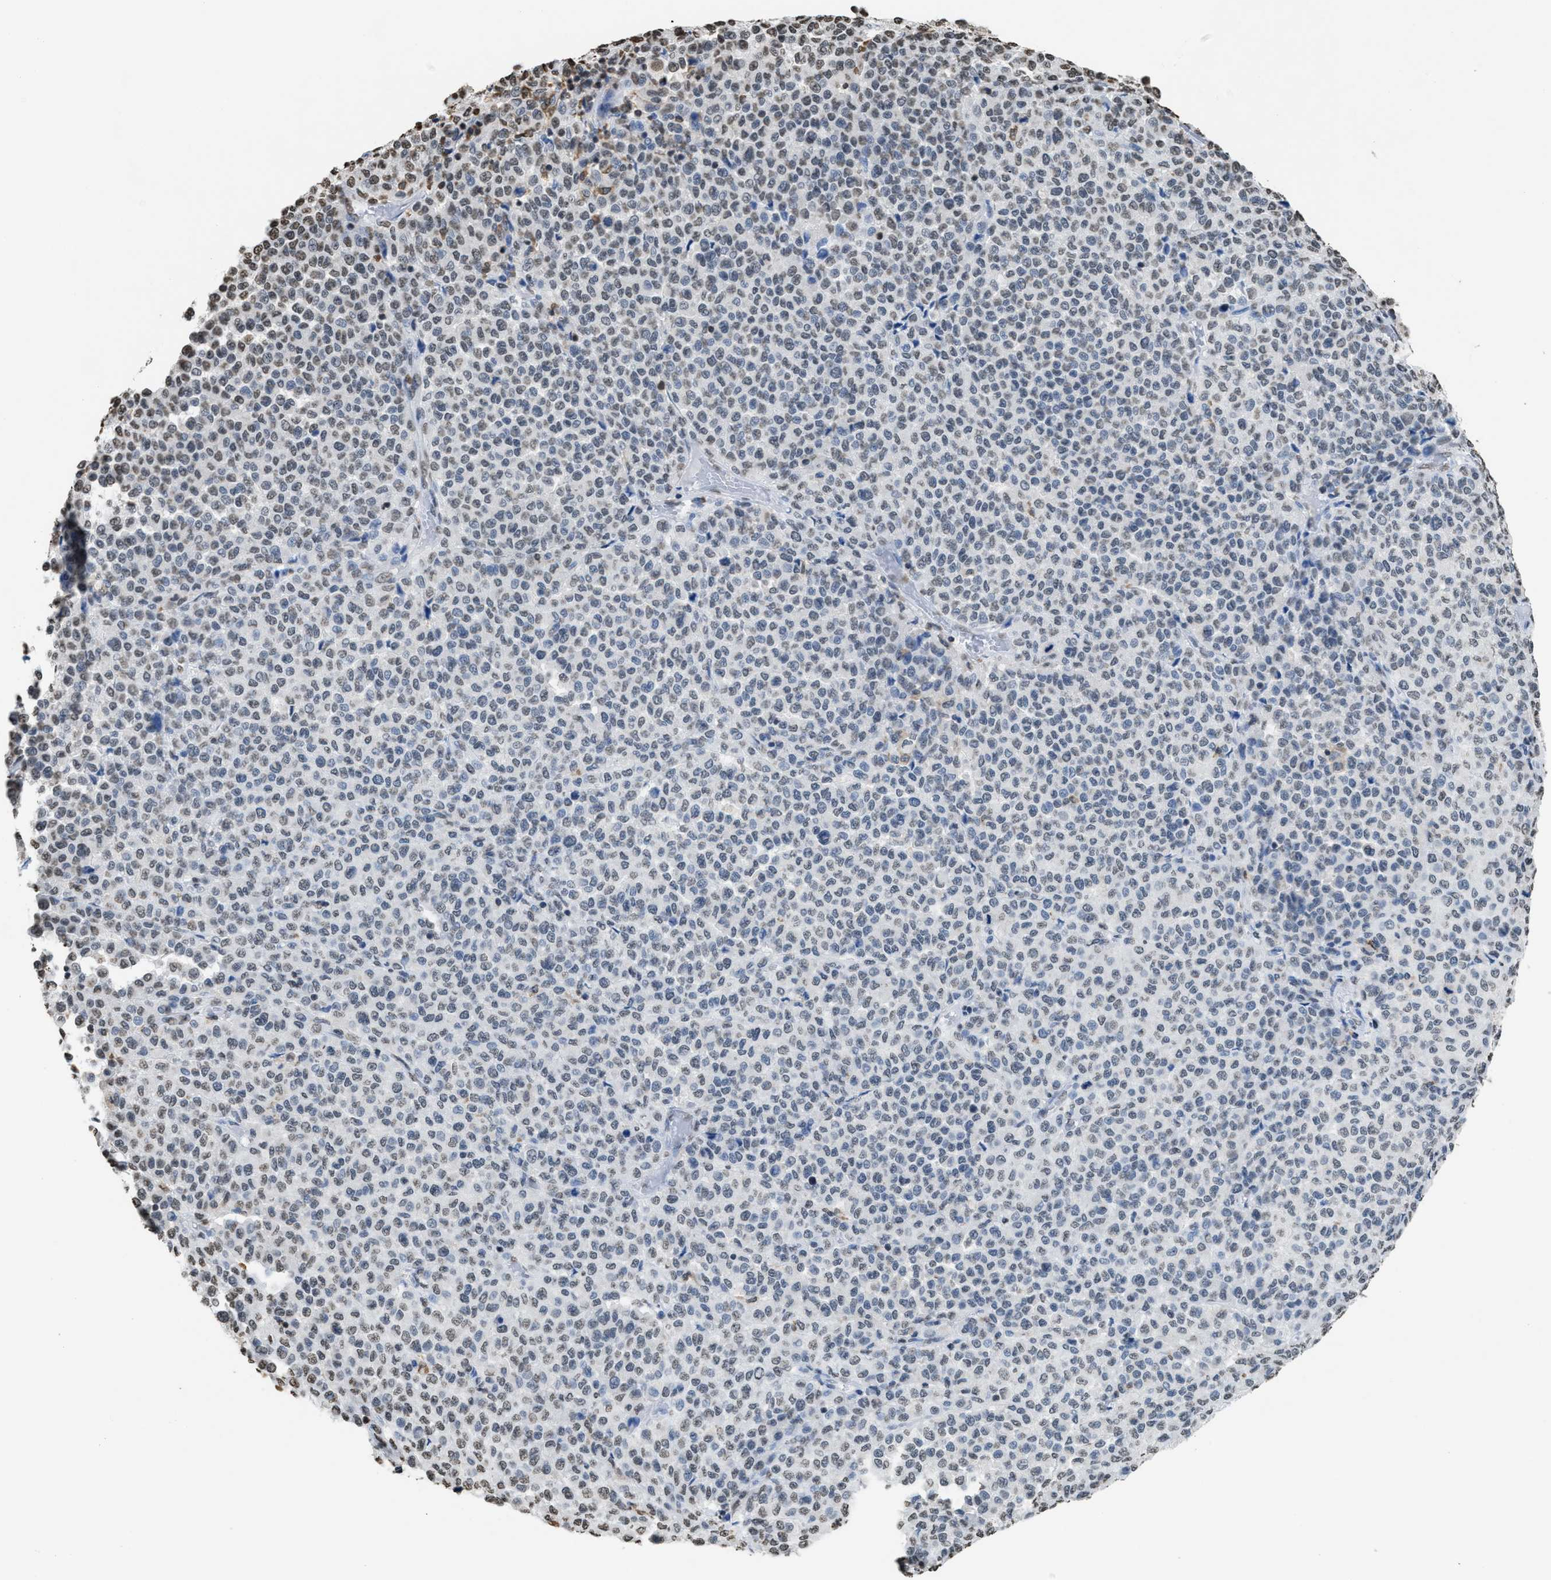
{"staining": {"intensity": "moderate", "quantity": "<25%", "location": "nuclear"}, "tissue": "melanoma", "cell_type": "Tumor cells", "image_type": "cancer", "snomed": [{"axis": "morphology", "description": "Malignant melanoma, Metastatic site"}, {"axis": "topography", "description": "Pancreas"}], "caption": "Tumor cells exhibit moderate nuclear positivity in approximately <25% of cells in malignant melanoma (metastatic site).", "gene": "NUP88", "patient": {"sex": "female", "age": 30}}